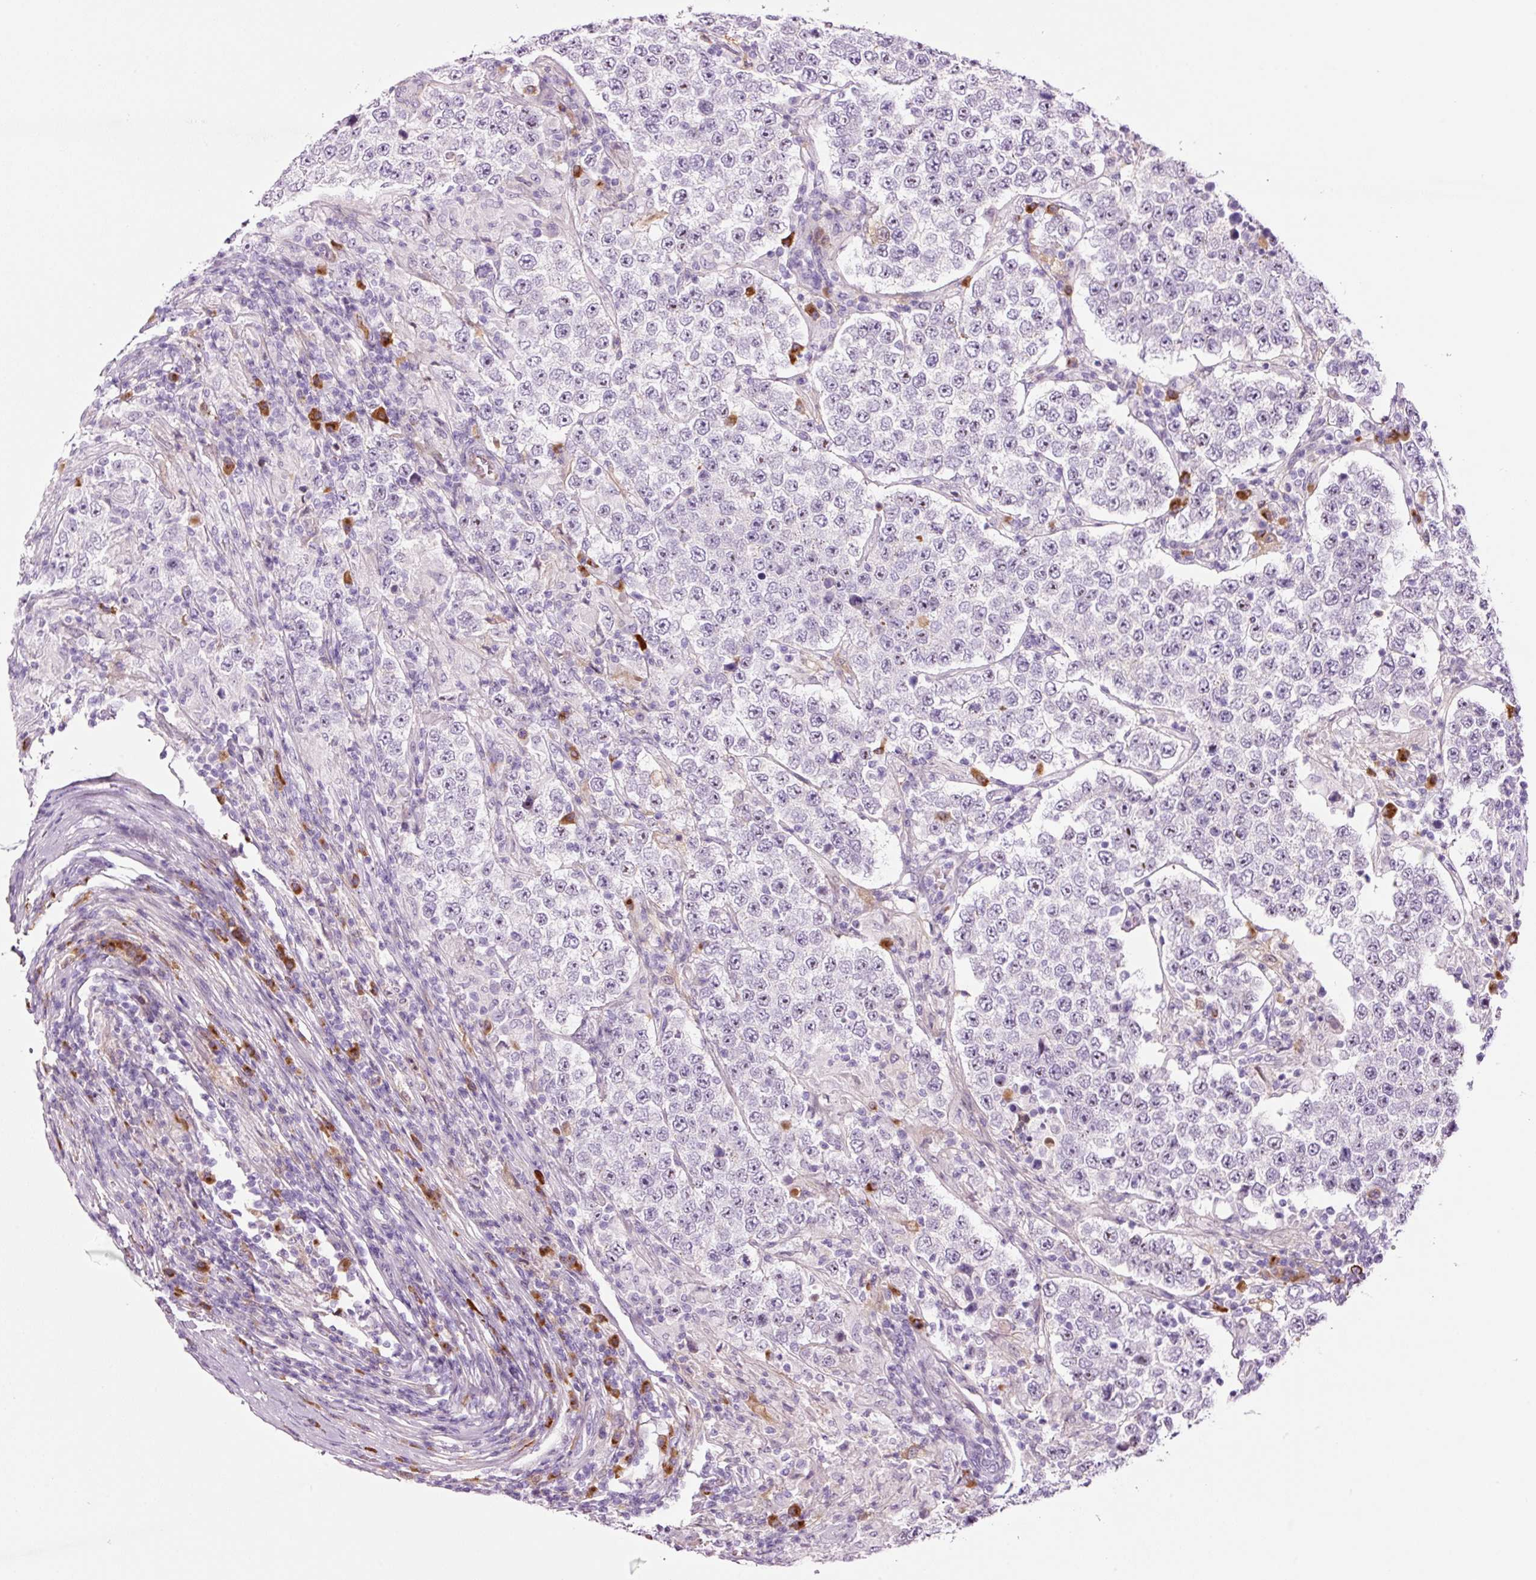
{"staining": {"intensity": "negative", "quantity": "none", "location": "none"}, "tissue": "testis cancer", "cell_type": "Tumor cells", "image_type": "cancer", "snomed": [{"axis": "morphology", "description": "Normal tissue, NOS"}, {"axis": "morphology", "description": "Urothelial carcinoma, High grade"}, {"axis": "morphology", "description": "Seminoma, NOS"}, {"axis": "morphology", "description": "Carcinoma, Embryonal, NOS"}, {"axis": "topography", "description": "Urinary bladder"}, {"axis": "topography", "description": "Testis"}], "caption": "Immunohistochemistry micrograph of testis cancer stained for a protein (brown), which demonstrates no positivity in tumor cells.", "gene": "KLF1", "patient": {"sex": "male", "age": 41}}